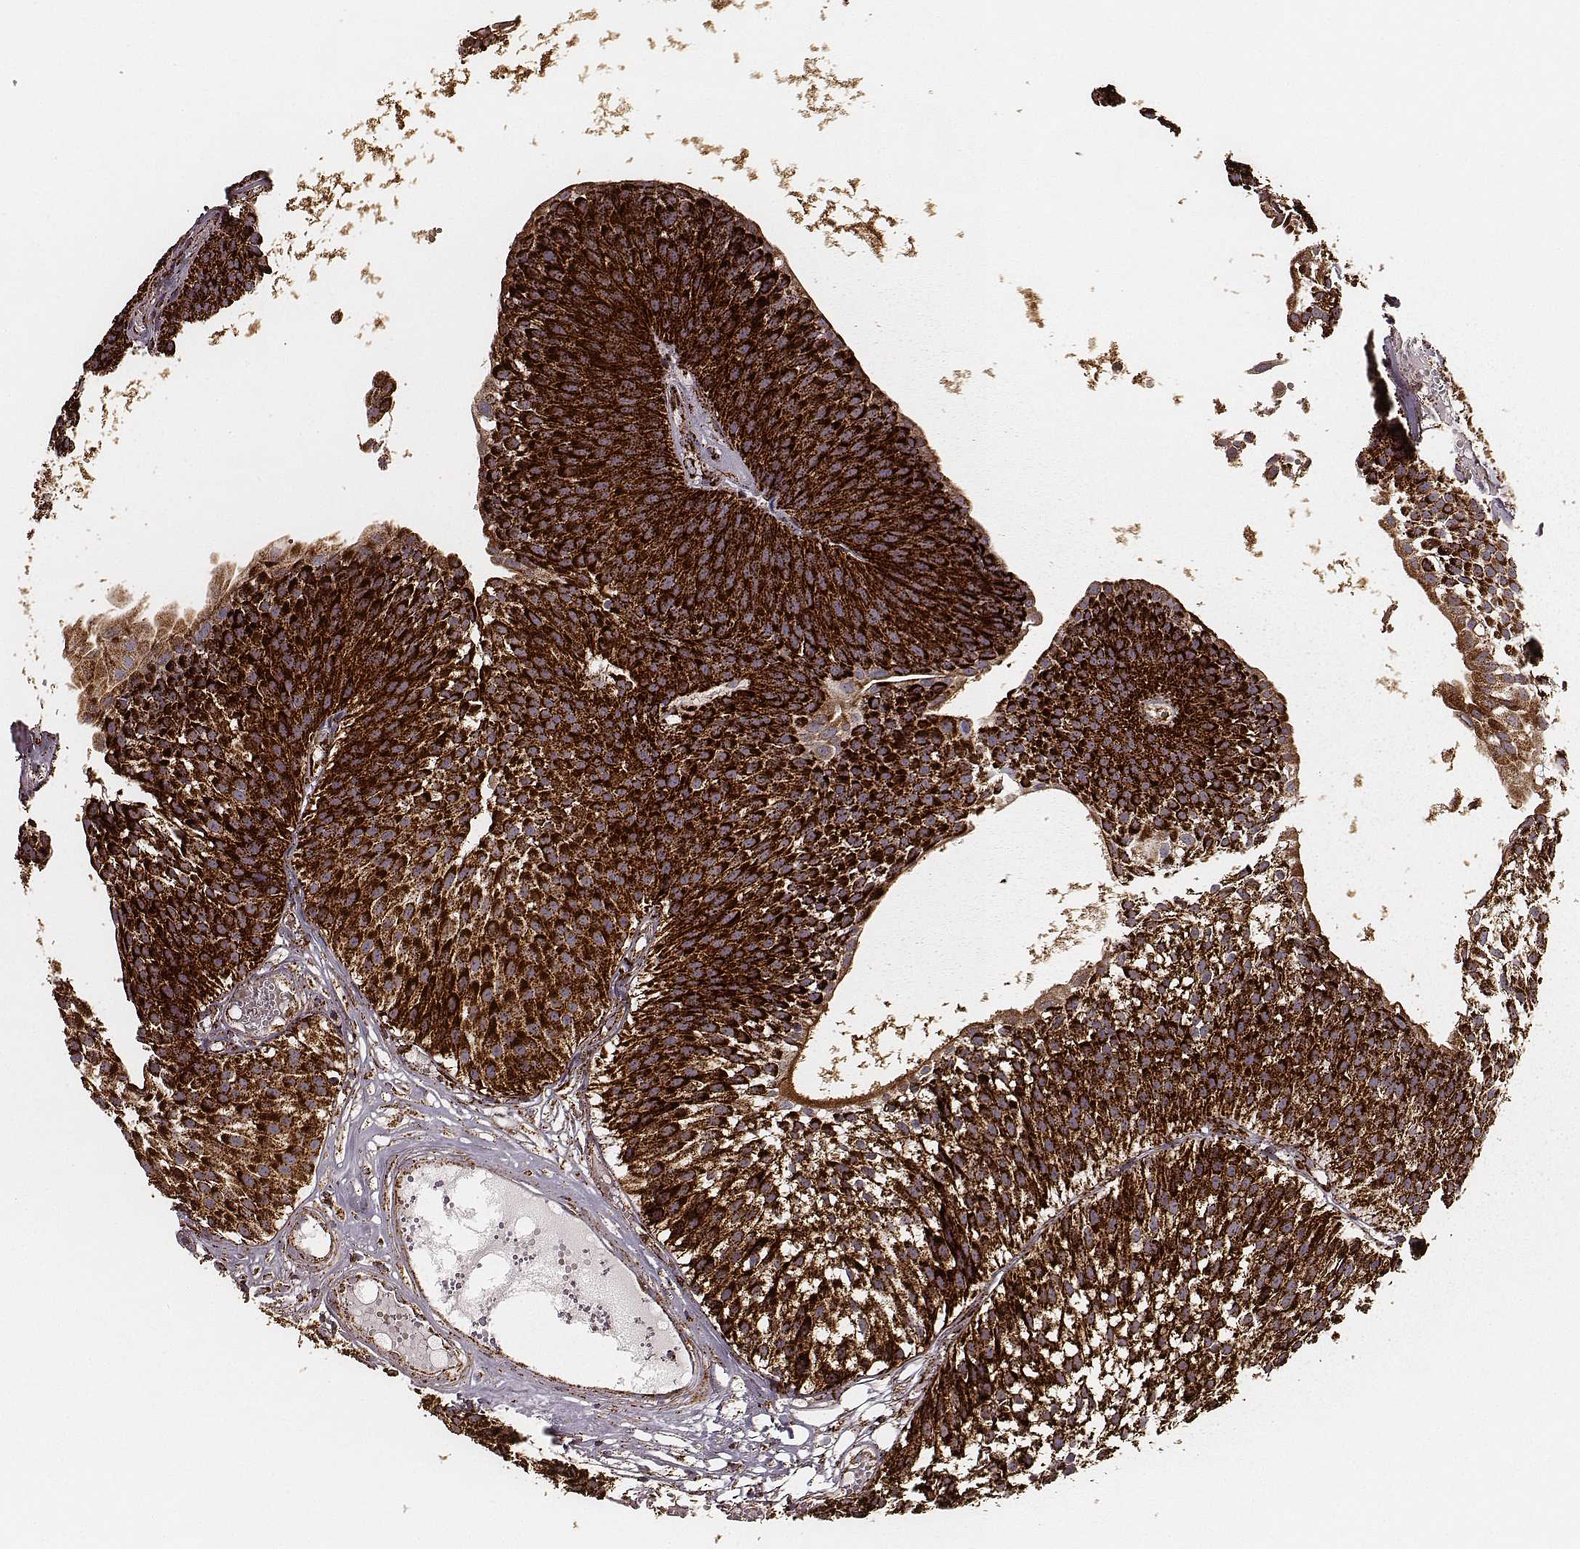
{"staining": {"intensity": "strong", "quantity": ">75%", "location": "cytoplasmic/membranous"}, "tissue": "urothelial cancer", "cell_type": "Tumor cells", "image_type": "cancer", "snomed": [{"axis": "morphology", "description": "Urothelial carcinoma, Low grade"}, {"axis": "topography", "description": "Urinary bladder"}], "caption": "A brown stain highlights strong cytoplasmic/membranous expression of a protein in human urothelial cancer tumor cells. (brown staining indicates protein expression, while blue staining denotes nuclei).", "gene": "TUFM", "patient": {"sex": "male", "age": 63}}